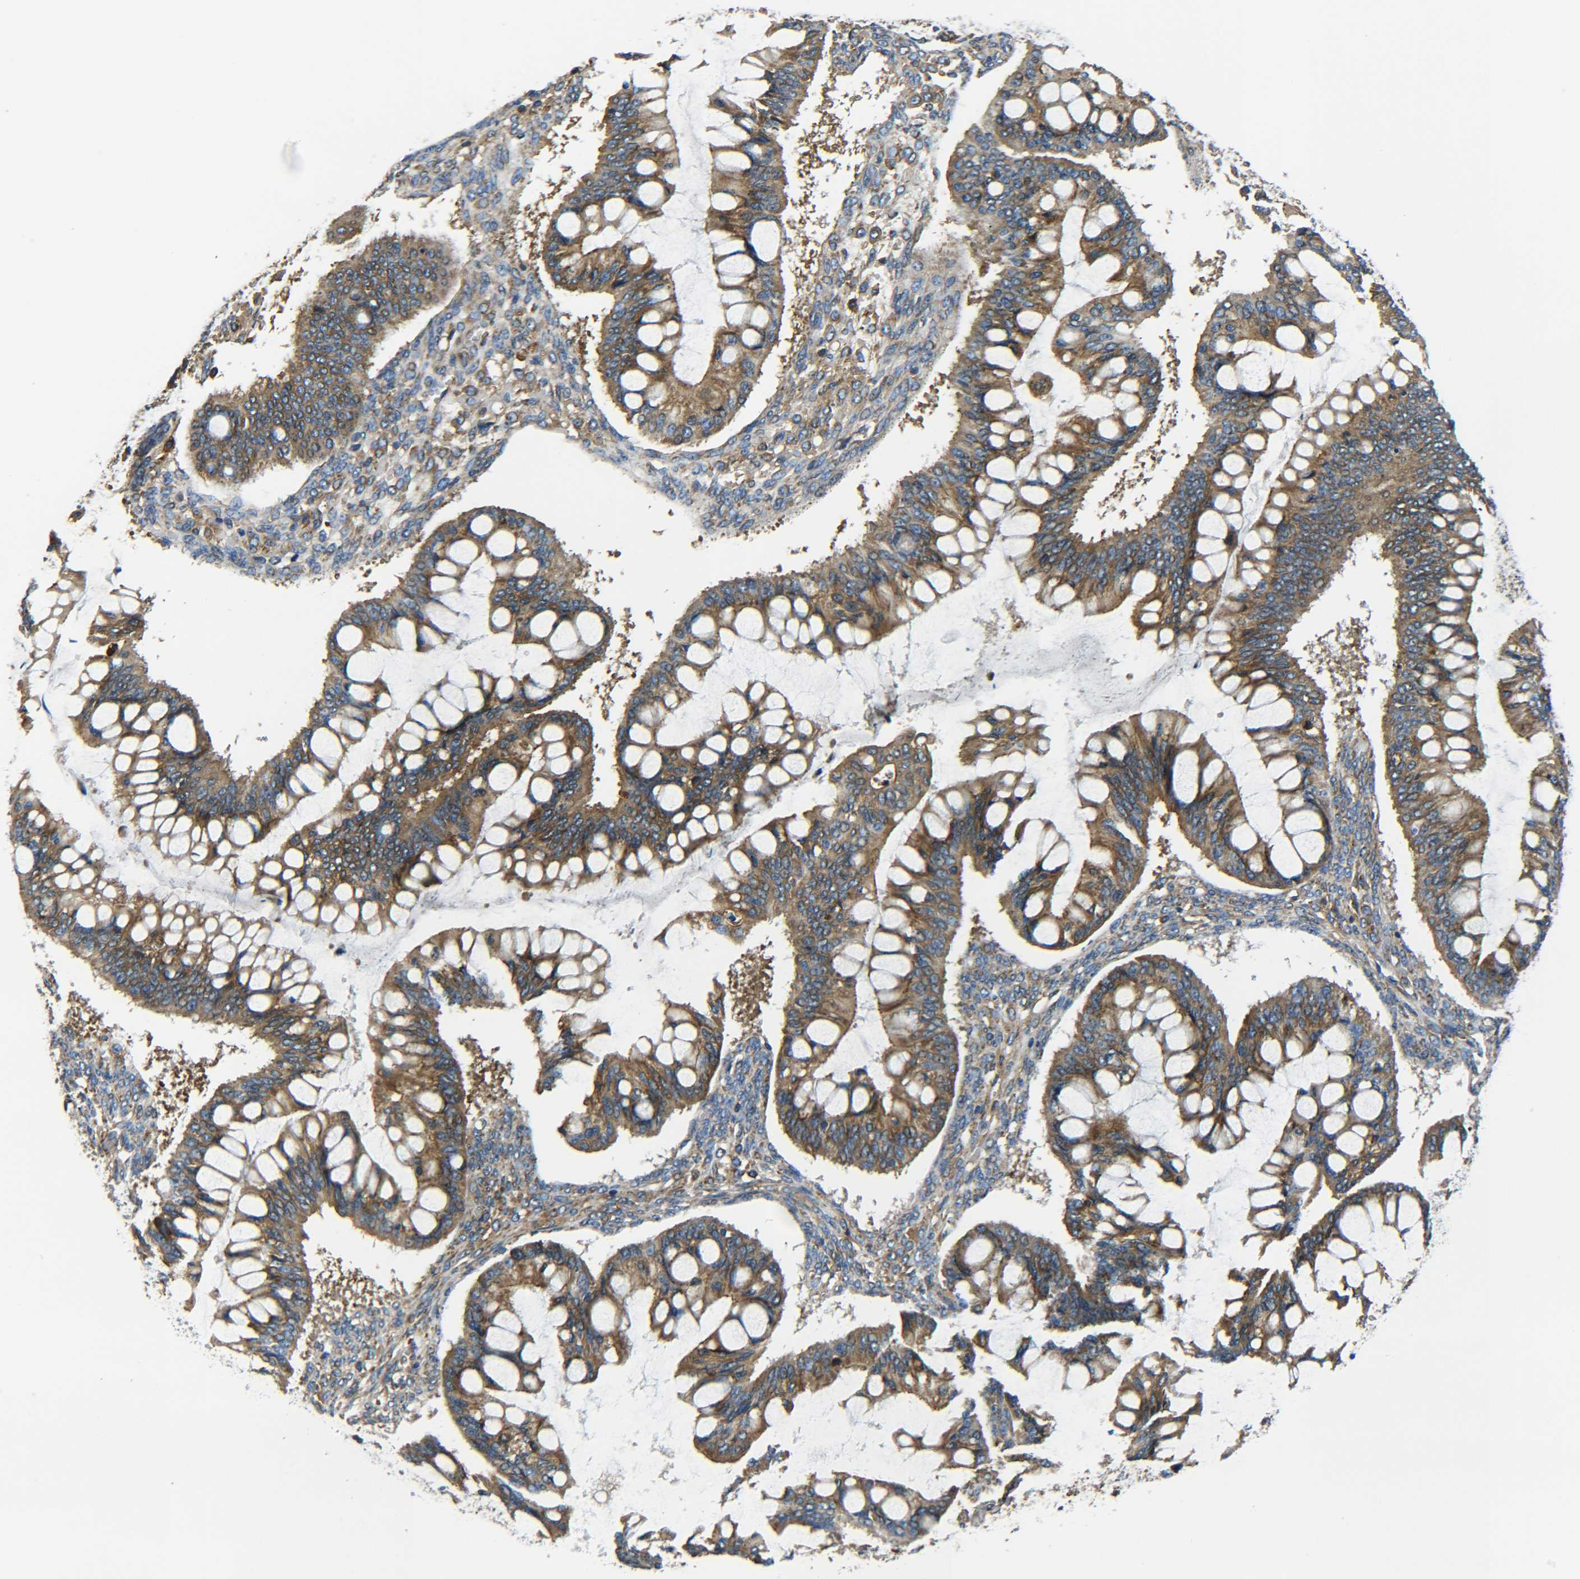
{"staining": {"intensity": "moderate", "quantity": ">75%", "location": "cytoplasmic/membranous"}, "tissue": "ovarian cancer", "cell_type": "Tumor cells", "image_type": "cancer", "snomed": [{"axis": "morphology", "description": "Cystadenocarcinoma, mucinous, NOS"}, {"axis": "topography", "description": "Ovary"}], "caption": "Brown immunohistochemical staining in human mucinous cystadenocarcinoma (ovarian) displays moderate cytoplasmic/membranous positivity in about >75% of tumor cells.", "gene": "PREB", "patient": {"sex": "female", "age": 73}}